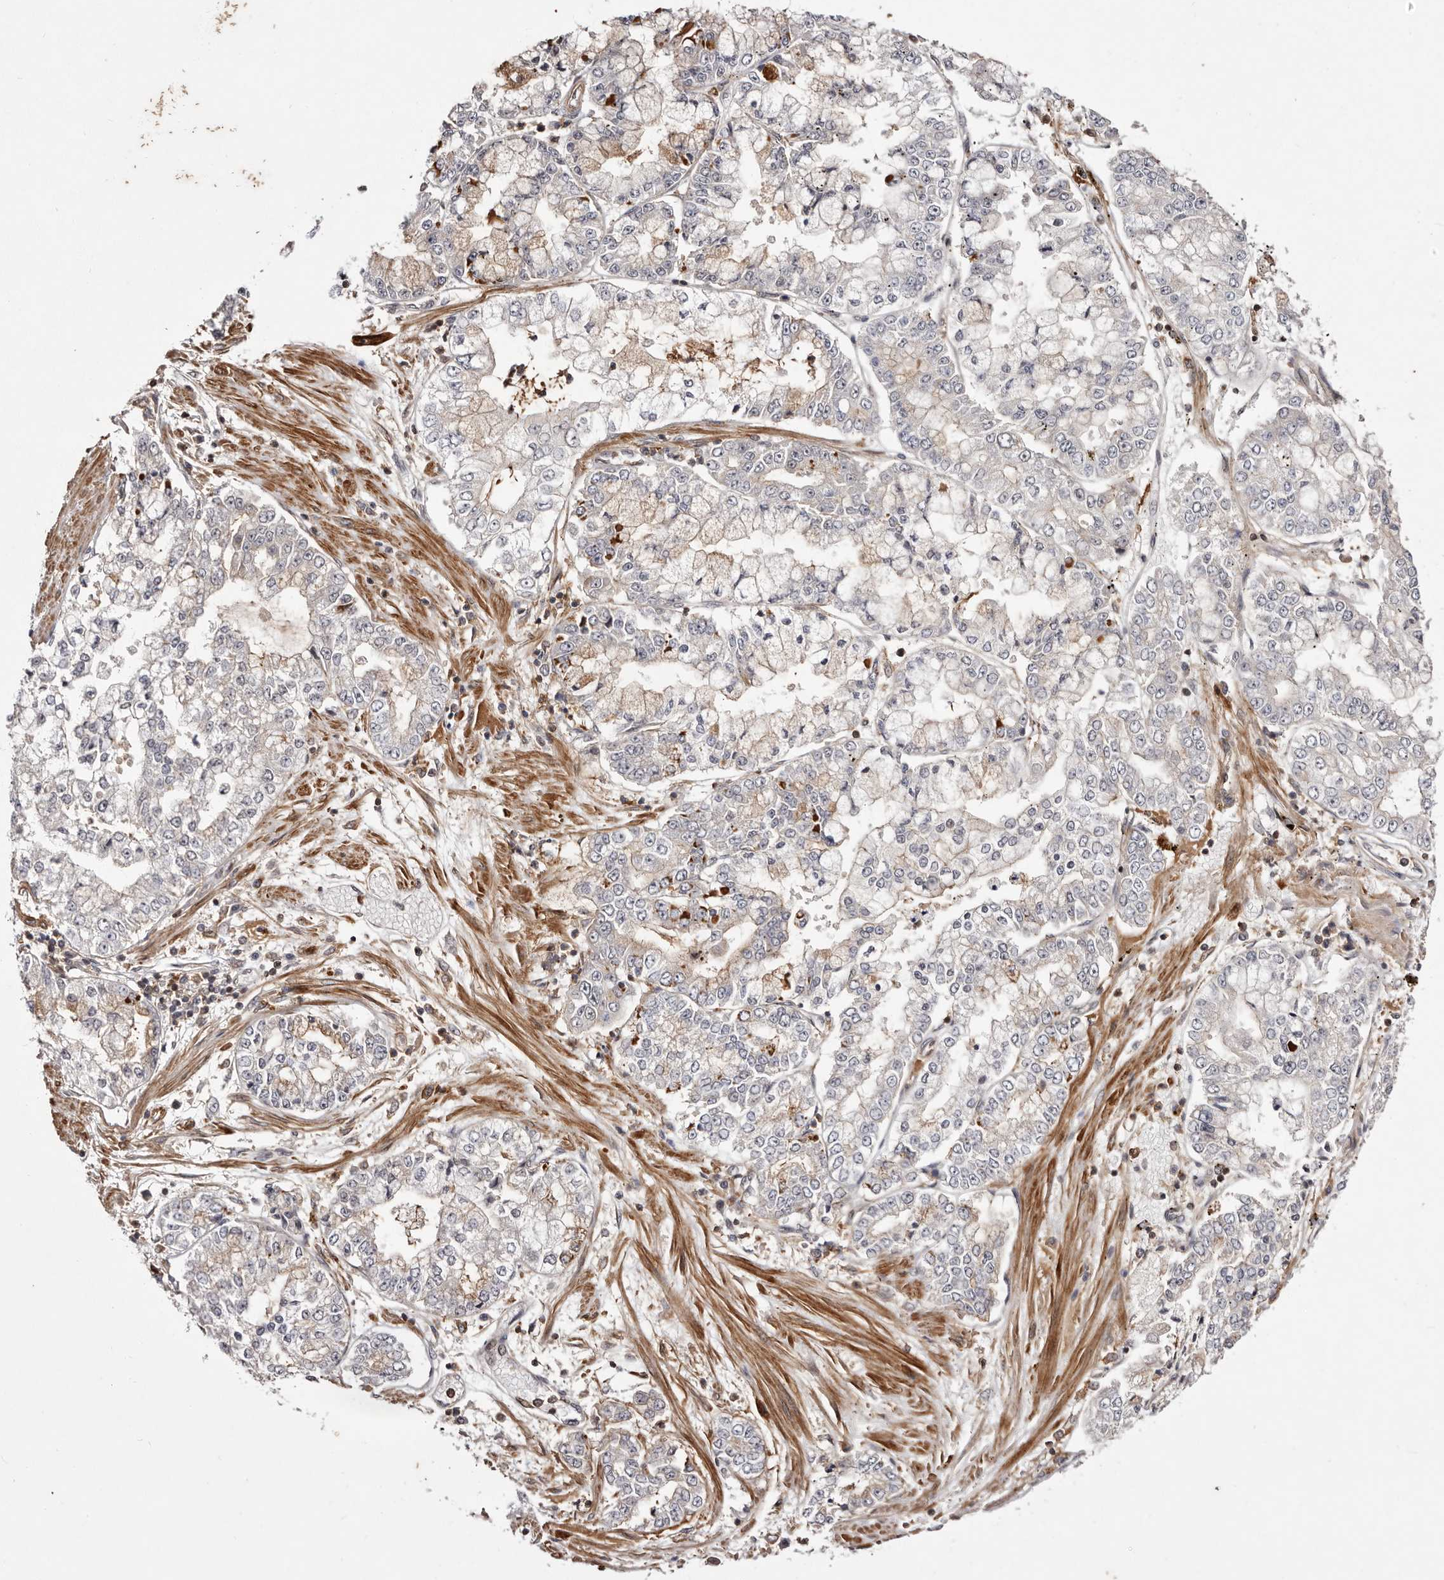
{"staining": {"intensity": "weak", "quantity": "<25%", "location": "cytoplasmic/membranous"}, "tissue": "stomach cancer", "cell_type": "Tumor cells", "image_type": "cancer", "snomed": [{"axis": "morphology", "description": "Adenocarcinoma, NOS"}, {"axis": "topography", "description": "Stomach"}], "caption": "Immunohistochemistry (IHC) of human stomach cancer (adenocarcinoma) displays no positivity in tumor cells. Brightfield microscopy of immunohistochemistry stained with DAB (brown) and hematoxylin (blue), captured at high magnification.", "gene": "FBXO5", "patient": {"sex": "male", "age": 76}}